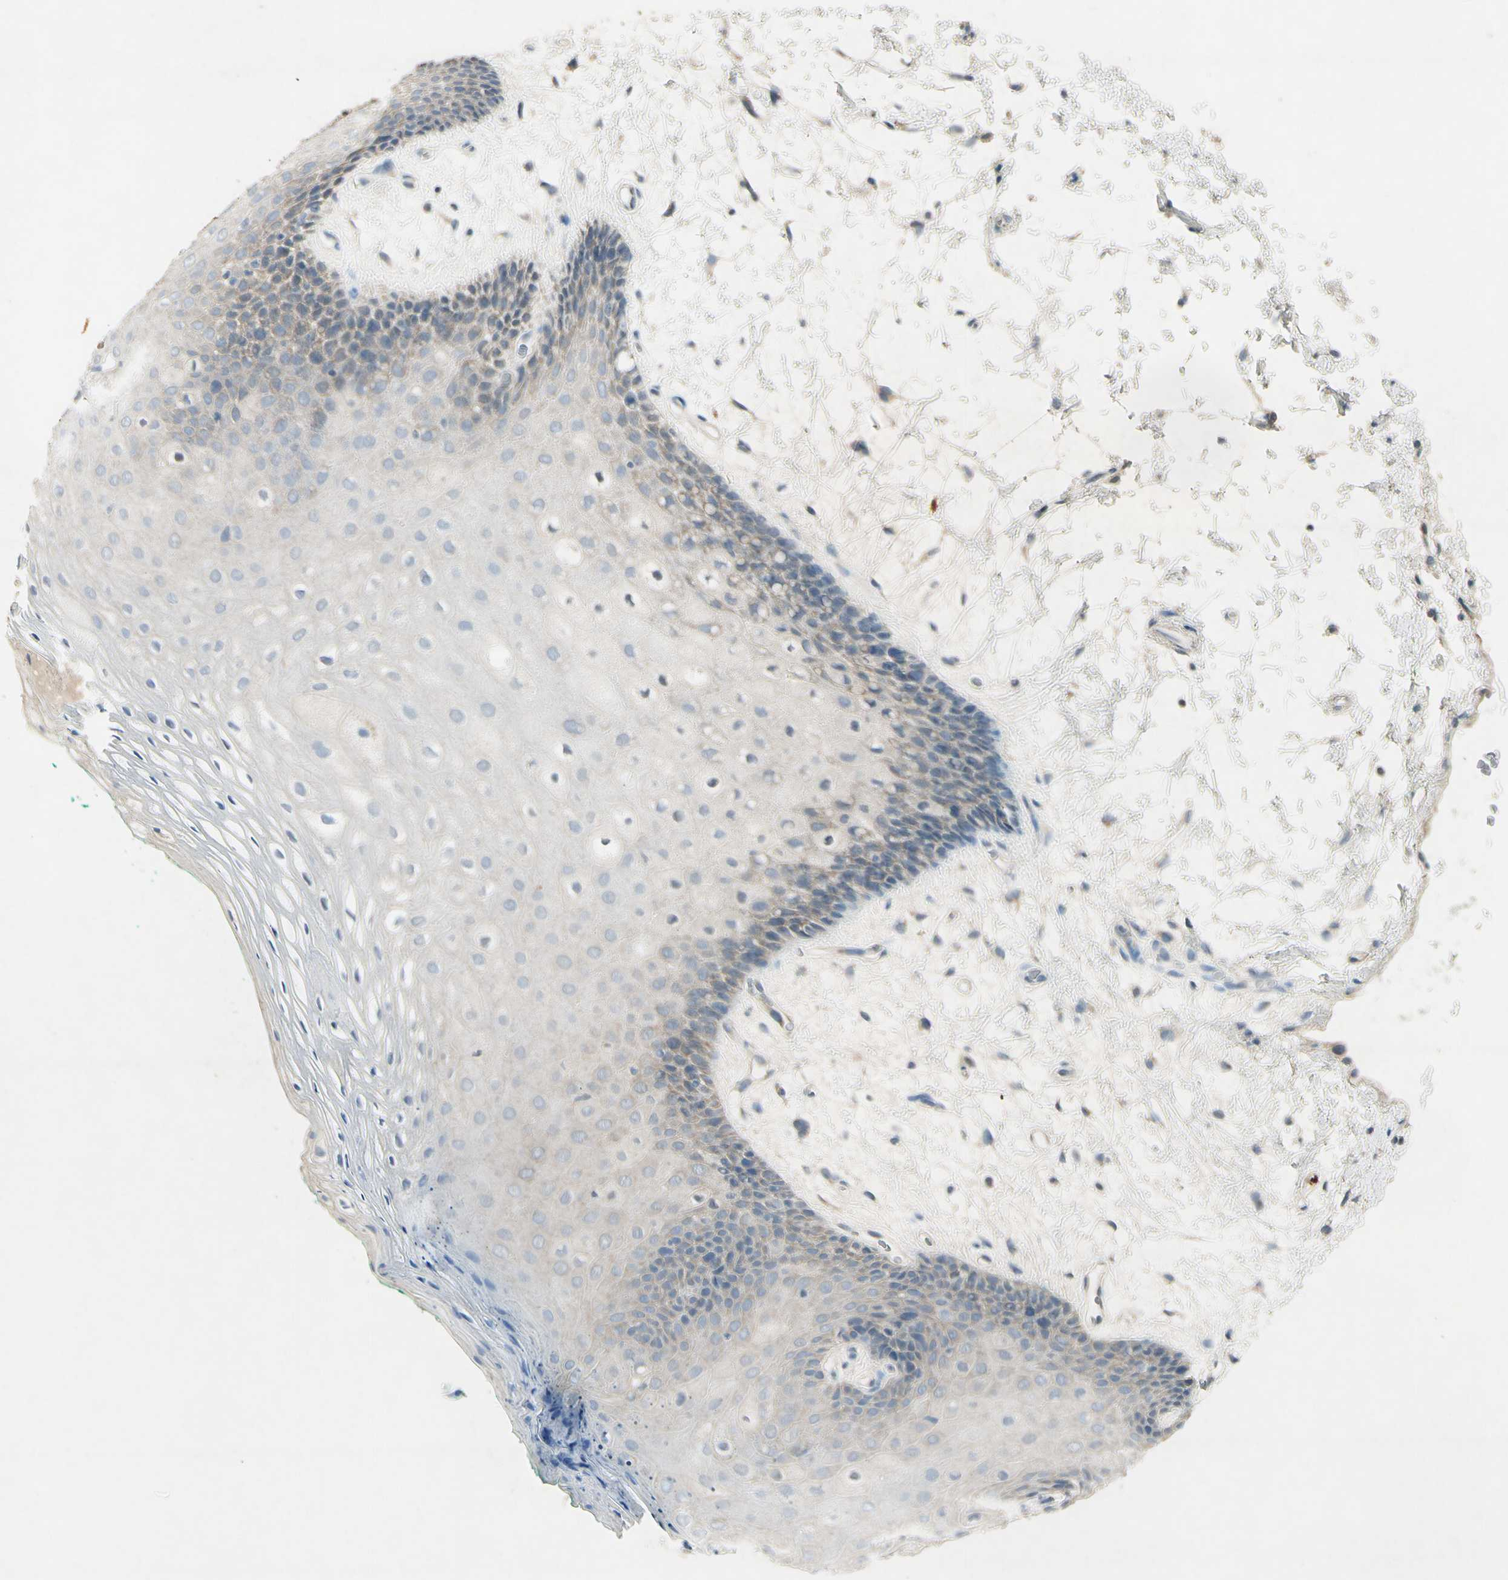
{"staining": {"intensity": "weak", "quantity": "<25%", "location": "cytoplasmic/membranous"}, "tissue": "oral mucosa", "cell_type": "Squamous epithelial cells", "image_type": "normal", "snomed": [{"axis": "morphology", "description": "Normal tissue, NOS"}, {"axis": "topography", "description": "Skeletal muscle"}, {"axis": "topography", "description": "Oral tissue"}, {"axis": "topography", "description": "Peripheral nerve tissue"}], "caption": "High power microscopy micrograph of an IHC histopathology image of benign oral mucosa, revealing no significant staining in squamous epithelial cells. Nuclei are stained in blue.", "gene": "SNAP91", "patient": {"sex": "female", "age": 84}}